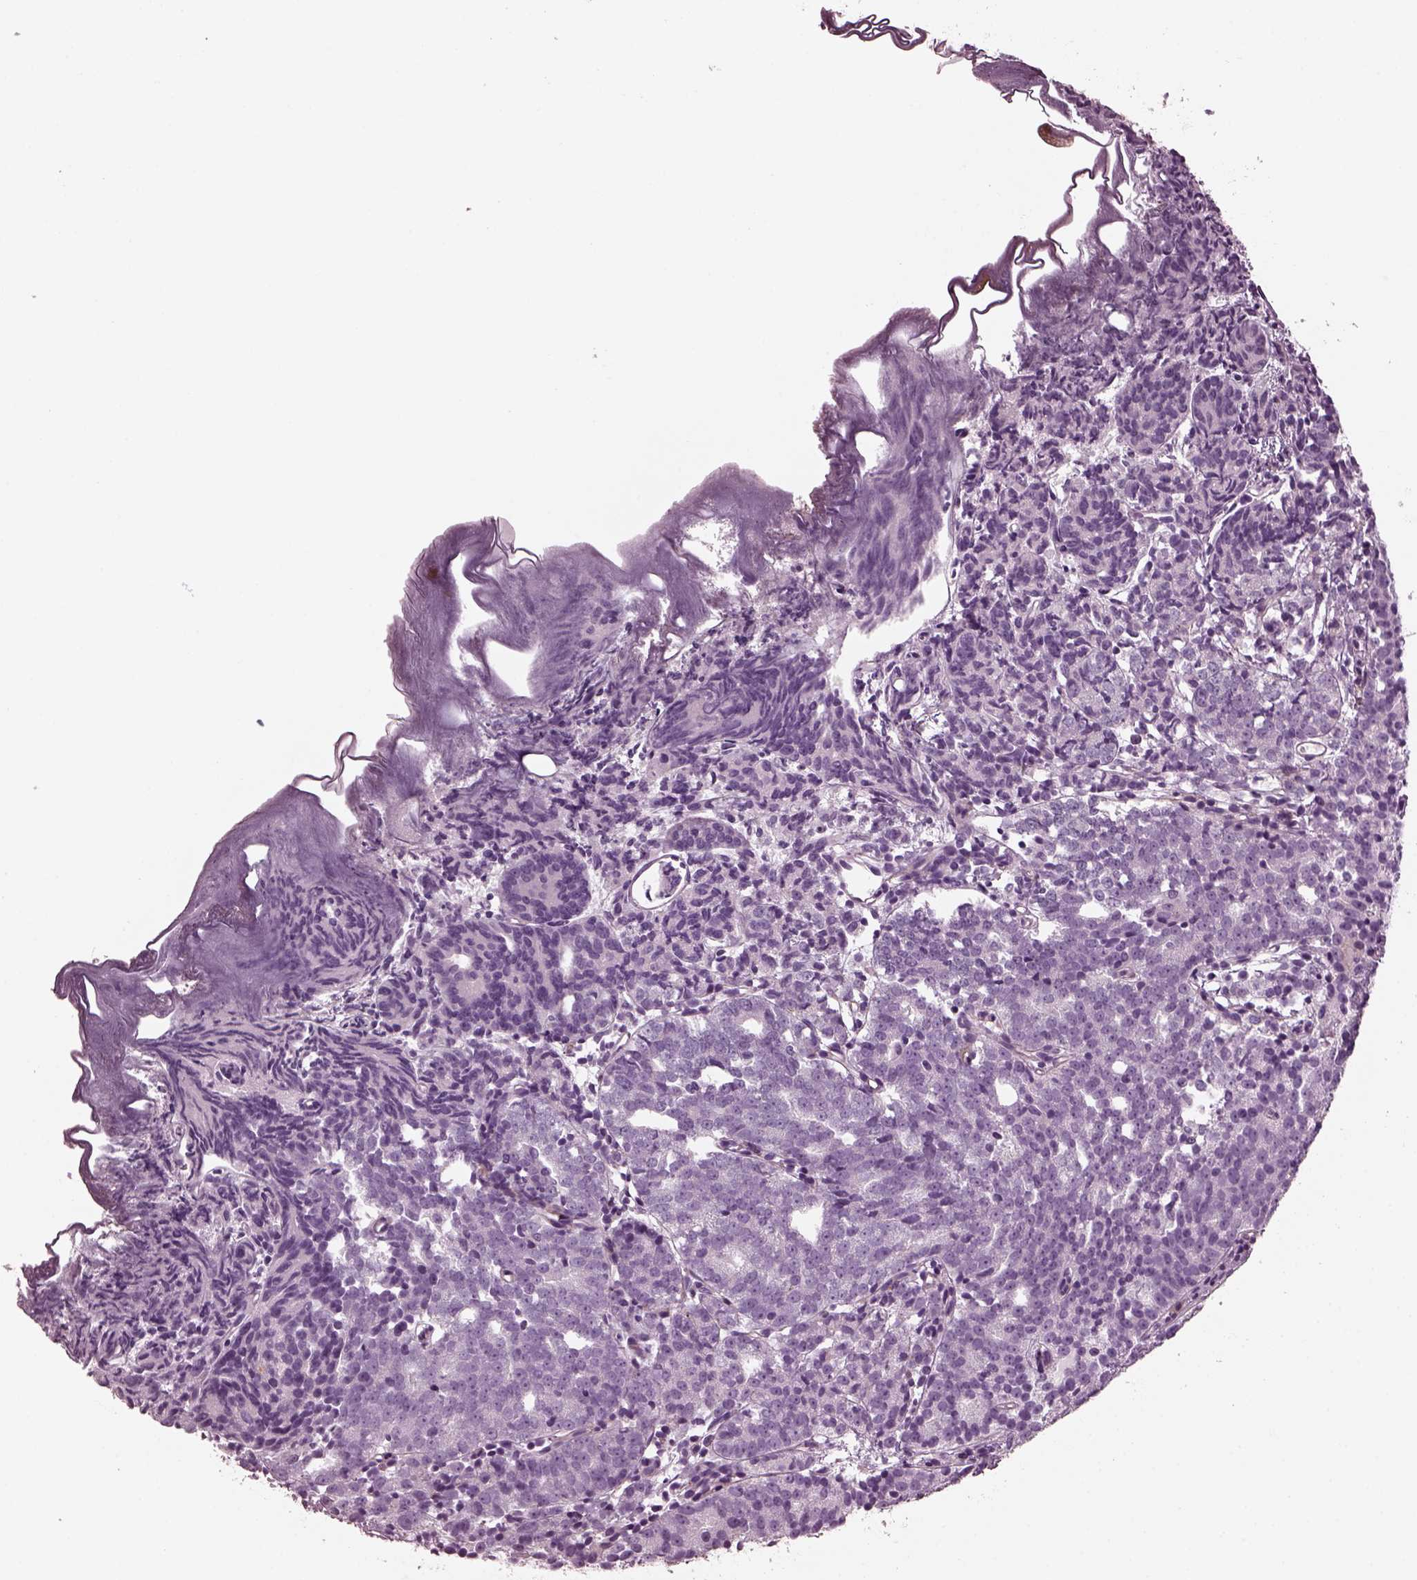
{"staining": {"intensity": "negative", "quantity": "none", "location": "none"}, "tissue": "prostate cancer", "cell_type": "Tumor cells", "image_type": "cancer", "snomed": [{"axis": "morphology", "description": "Adenocarcinoma, High grade"}, {"axis": "topography", "description": "Prostate"}], "caption": "Tumor cells are negative for protein expression in human prostate cancer.", "gene": "GDF11", "patient": {"sex": "male", "age": 53}}